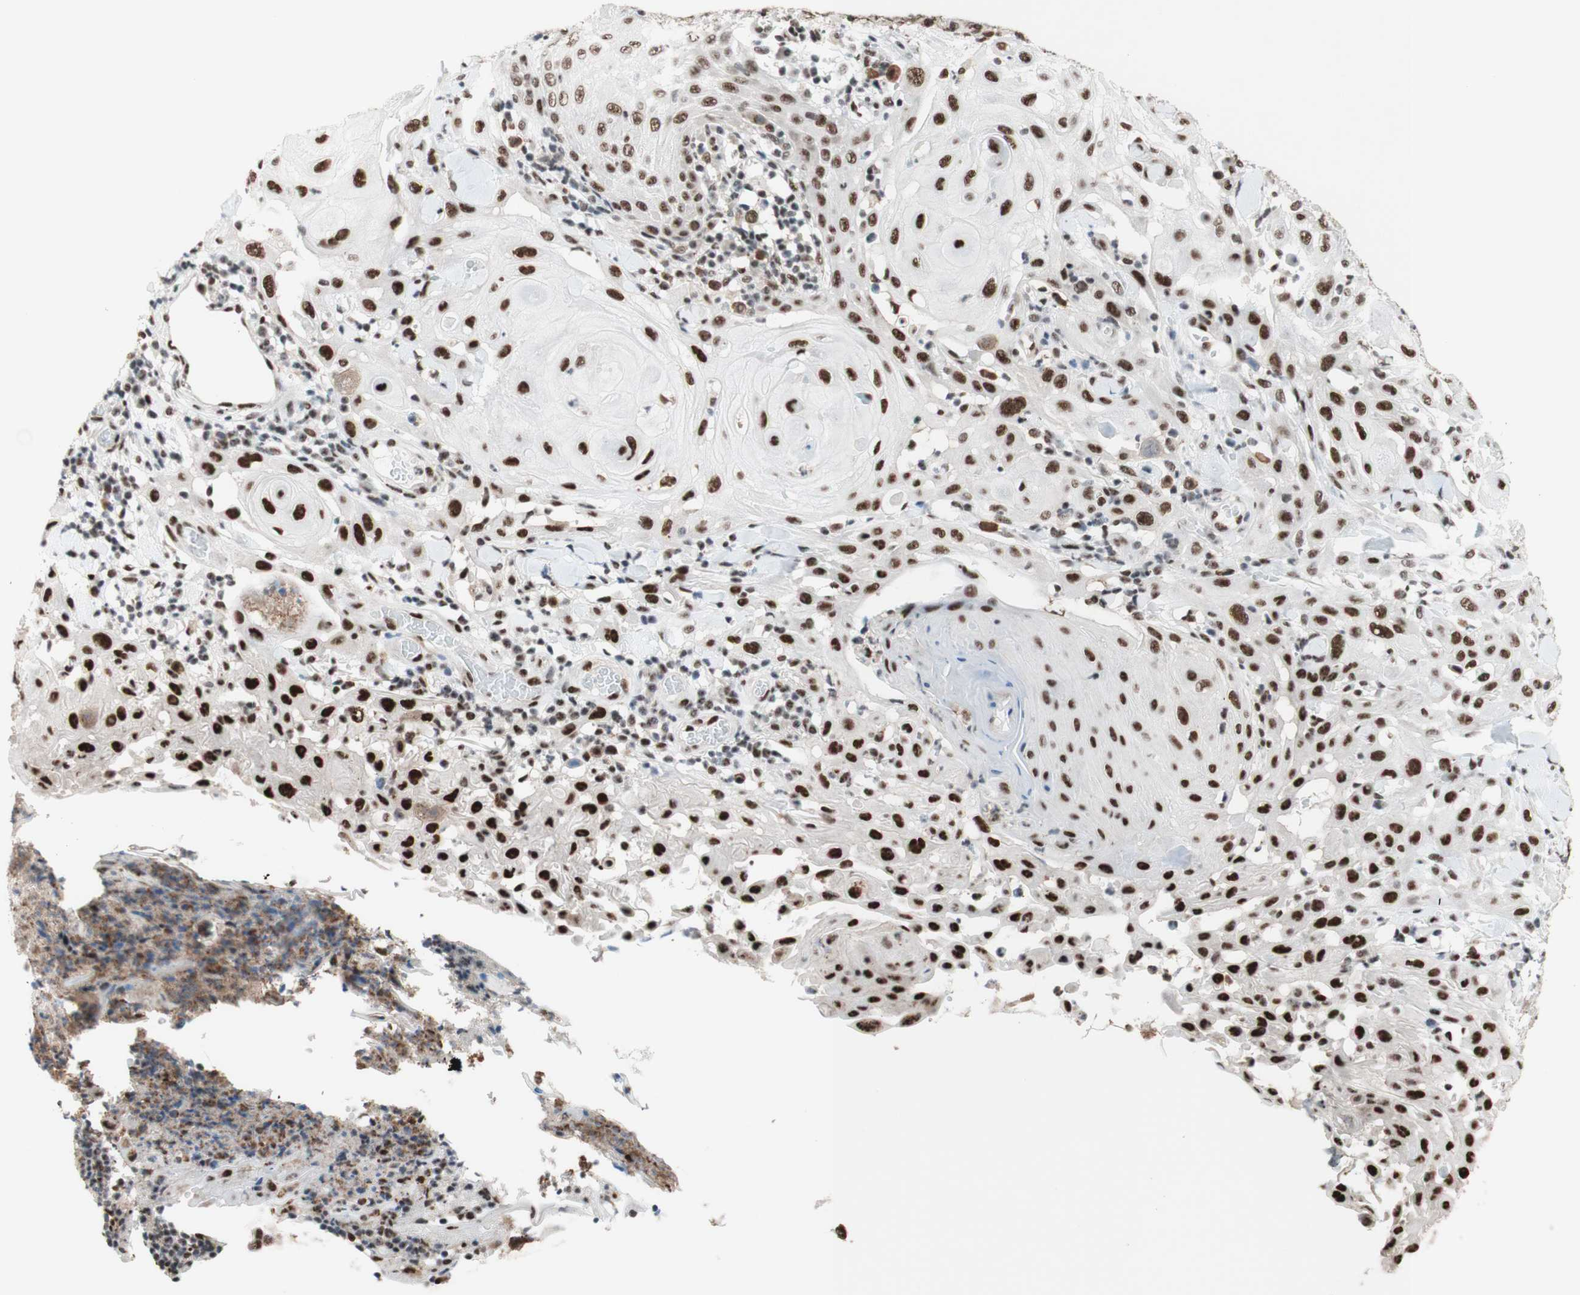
{"staining": {"intensity": "strong", "quantity": ">75%", "location": "nuclear"}, "tissue": "skin cancer", "cell_type": "Tumor cells", "image_type": "cancer", "snomed": [{"axis": "morphology", "description": "Squamous cell carcinoma, NOS"}, {"axis": "topography", "description": "Skin"}], "caption": "Brown immunohistochemical staining in human squamous cell carcinoma (skin) reveals strong nuclear expression in approximately >75% of tumor cells.", "gene": "PRPF19", "patient": {"sex": "male", "age": 24}}